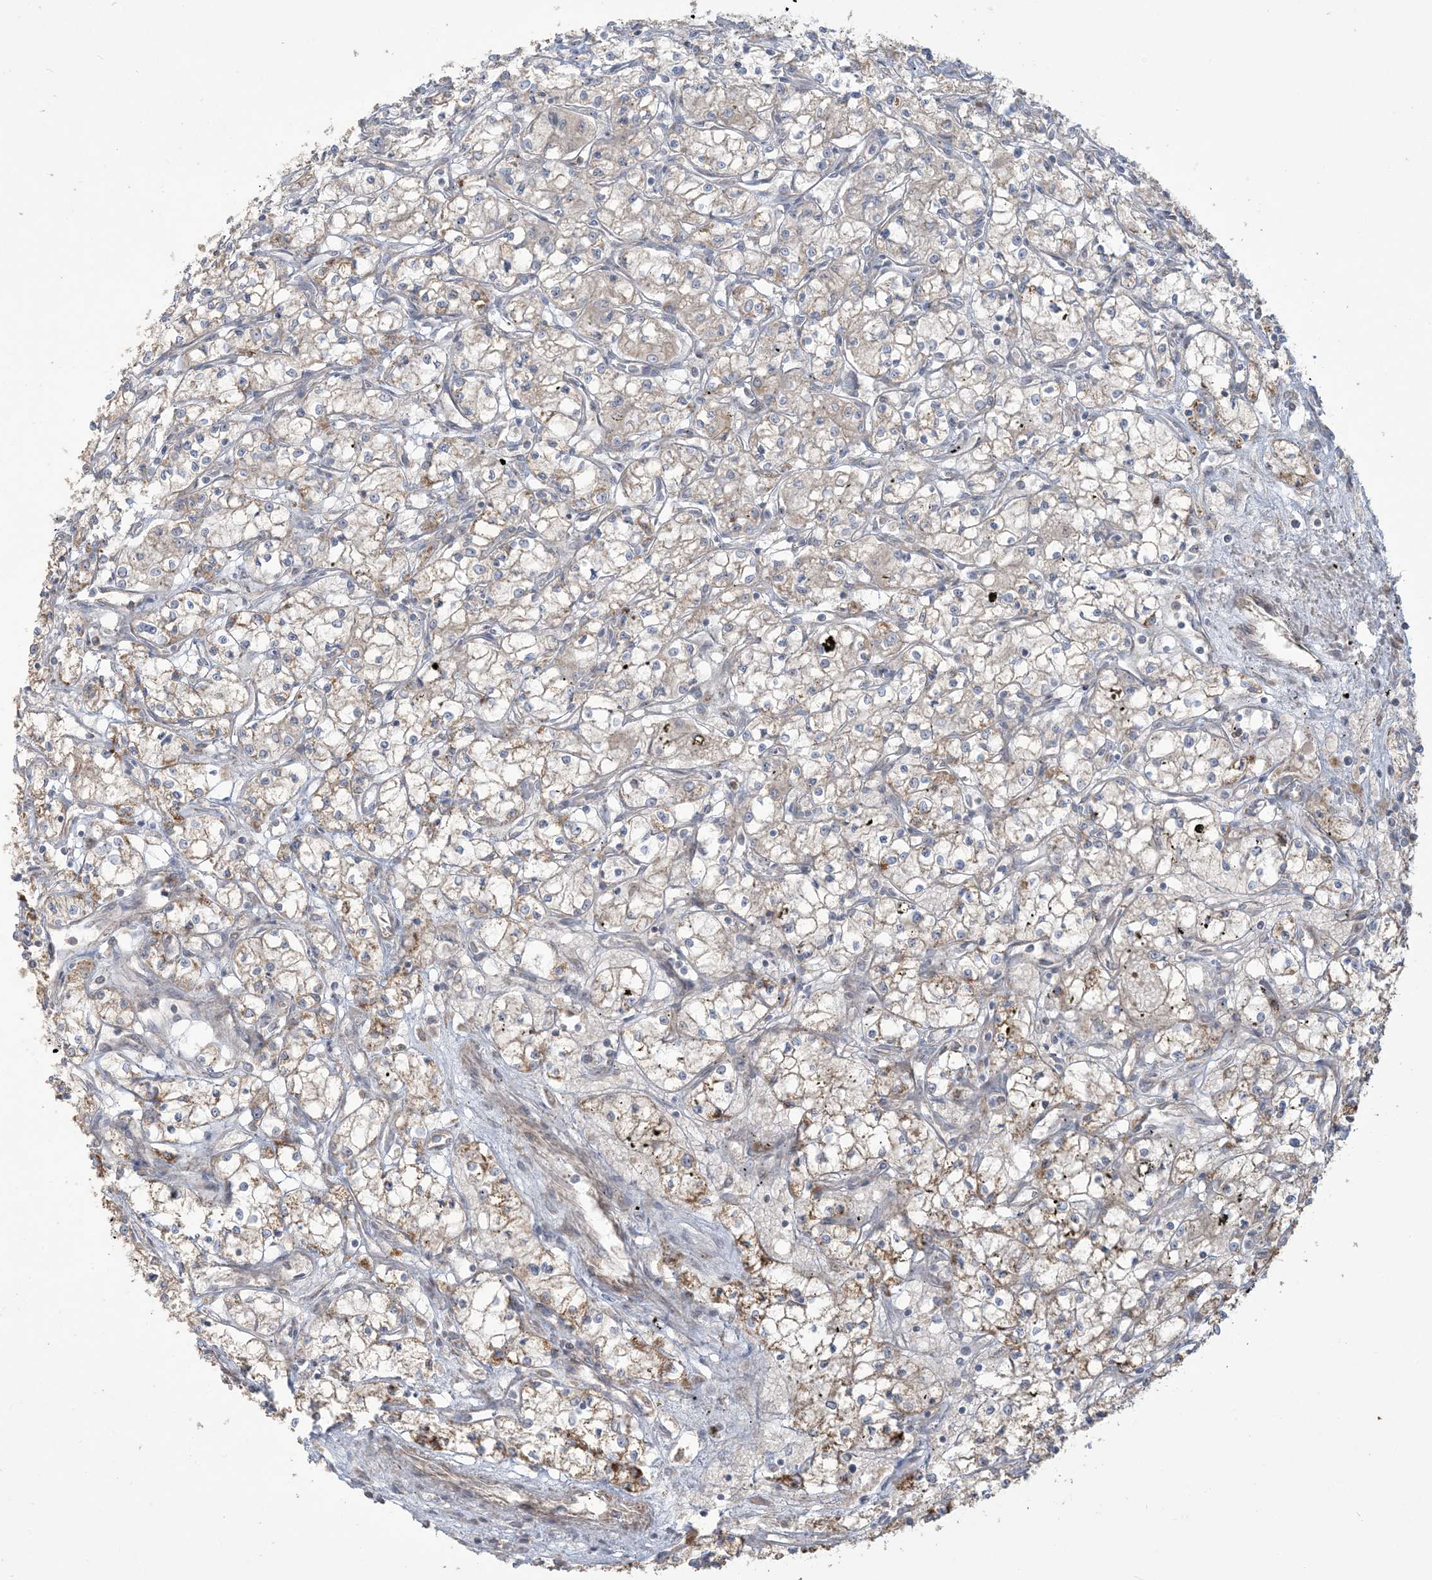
{"staining": {"intensity": "negative", "quantity": "none", "location": "none"}, "tissue": "renal cancer", "cell_type": "Tumor cells", "image_type": "cancer", "snomed": [{"axis": "morphology", "description": "Adenocarcinoma, NOS"}, {"axis": "topography", "description": "Kidney"}], "caption": "DAB (3,3'-diaminobenzidine) immunohistochemical staining of renal adenocarcinoma demonstrates no significant expression in tumor cells.", "gene": "KLHL18", "patient": {"sex": "male", "age": 59}}